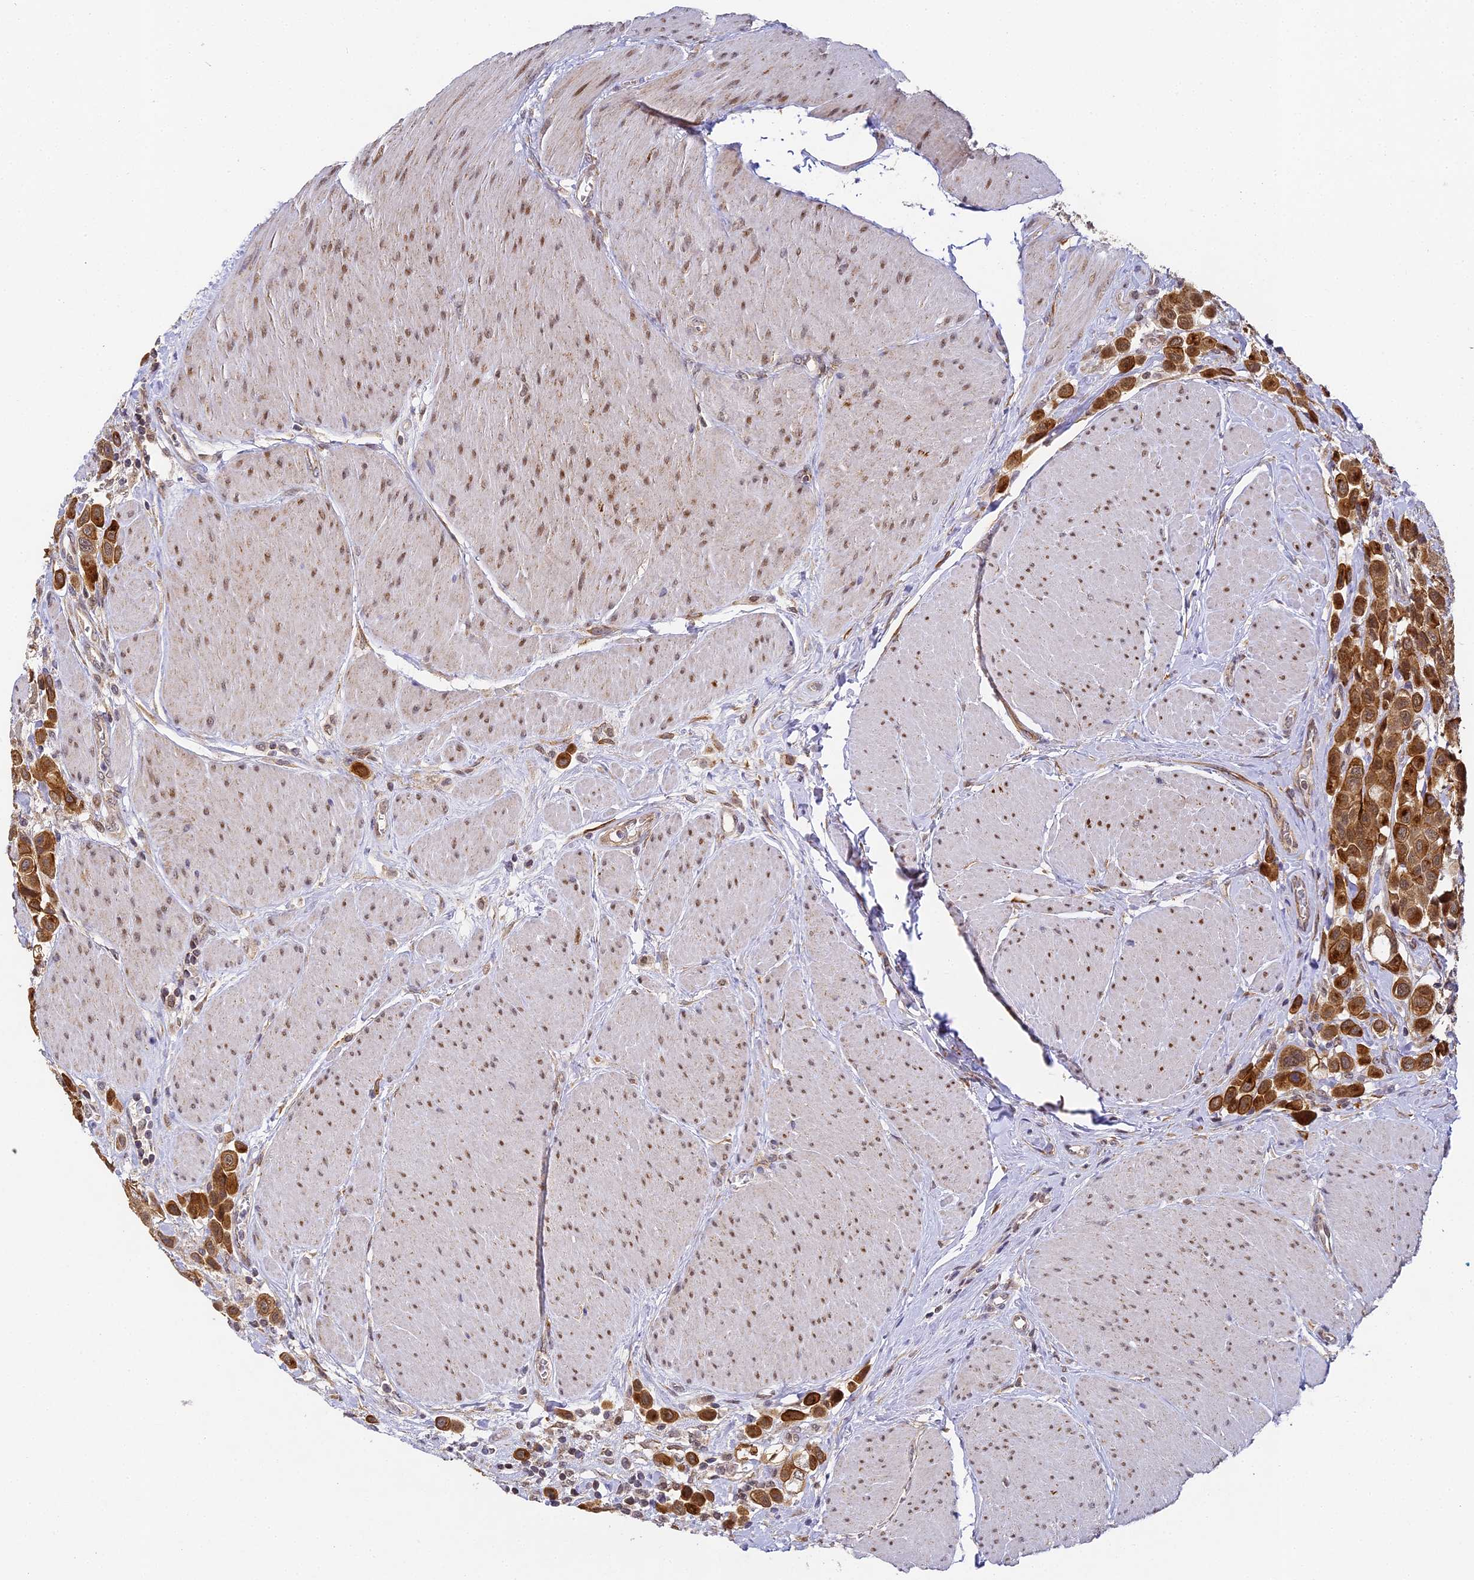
{"staining": {"intensity": "strong", "quantity": ">75%", "location": "cytoplasmic/membranous"}, "tissue": "urothelial cancer", "cell_type": "Tumor cells", "image_type": "cancer", "snomed": [{"axis": "morphology", "description": "Urothelial carcinoma, High grade"}, {"axis": "topography", "description": "Urinary bladder"}], "caption": "This histopathology image displays immunohistochemistry staining of urothelial cancer, with high strong cytoplasmic/membranous expression in about >75% of tumor cells.", "gene": "DNAAF10", "patient": {"sex": "male", "age": 50}}